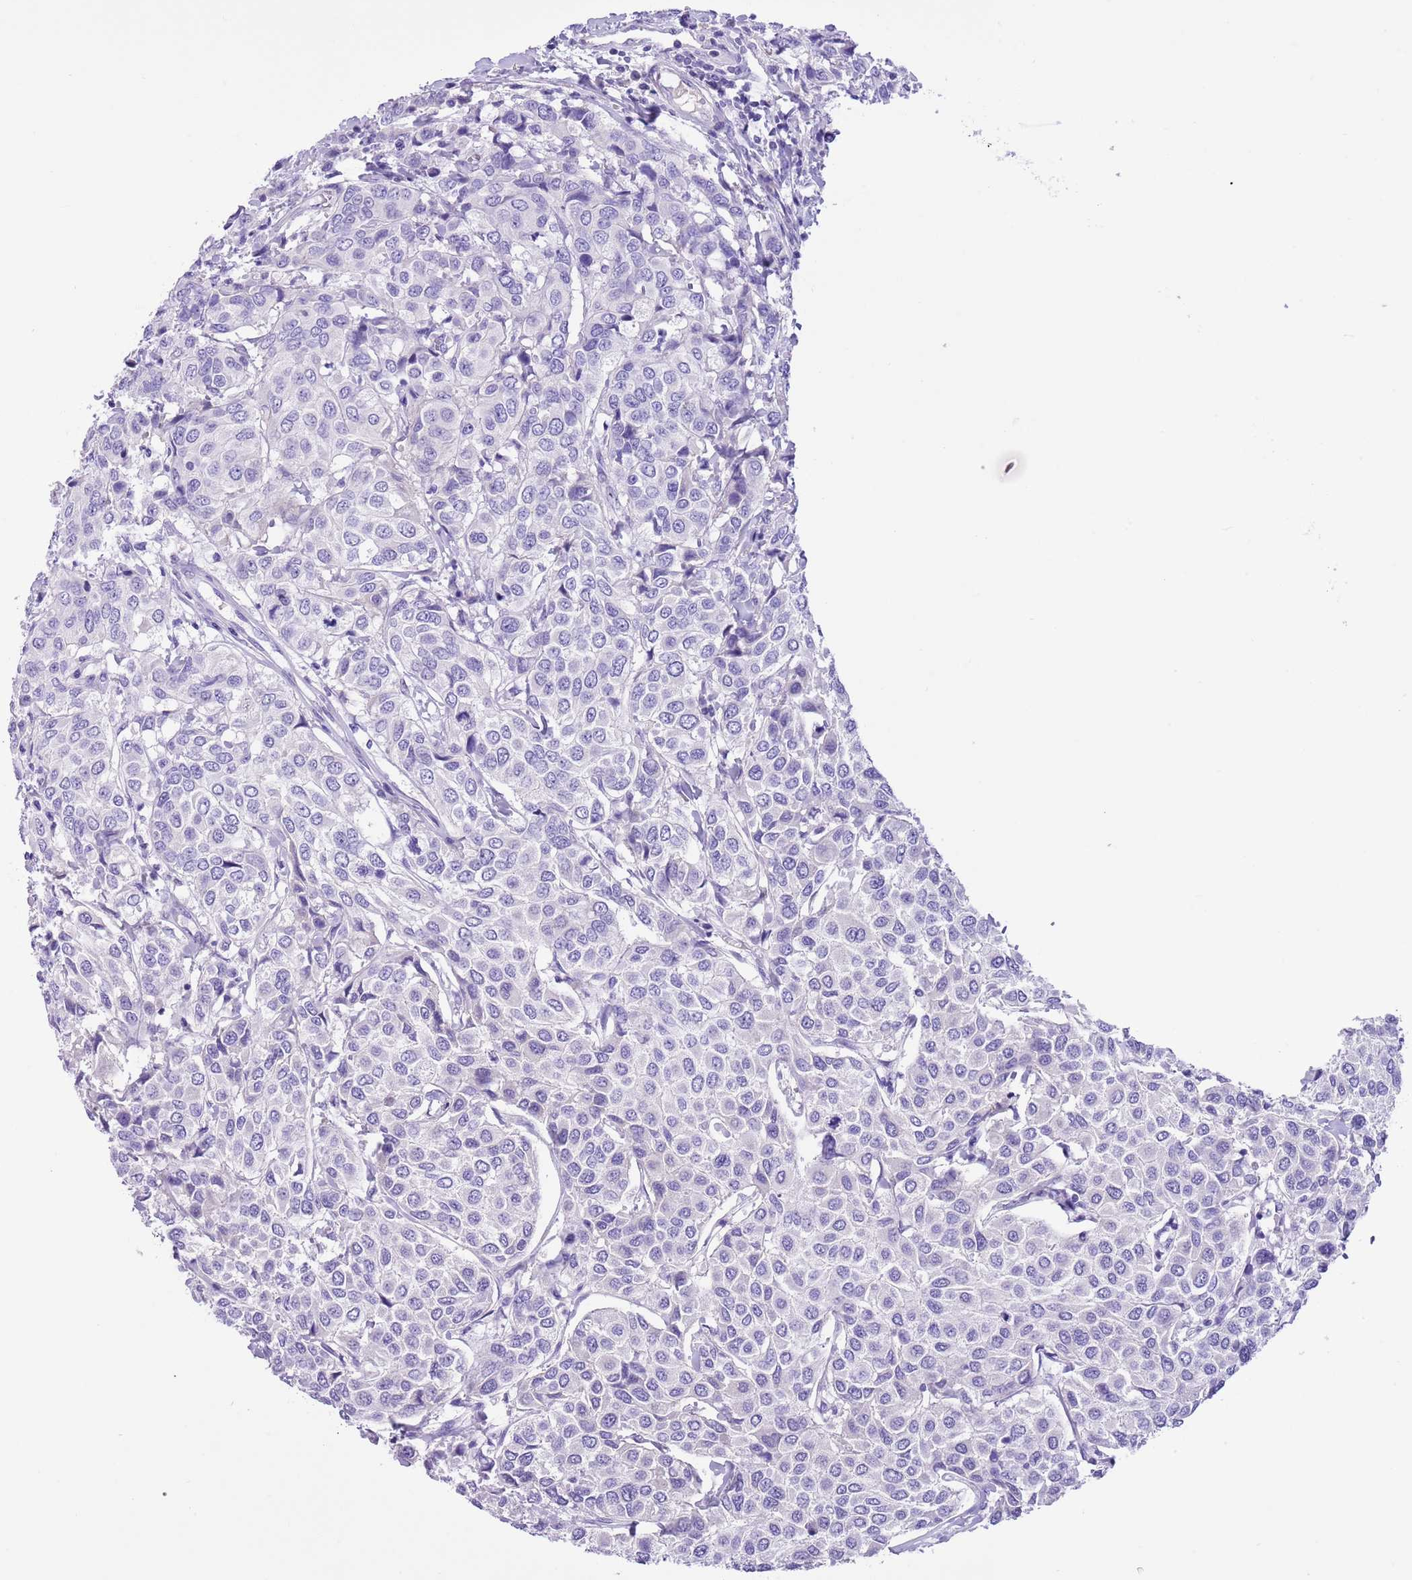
{"staining": {"intensity": "negative", "quantity": "none", "location": "none"}, "tissue": "breast cancer", "cell_type": "Tumor cells", "image_type": "cancer", "snomed": [{"axis": "morphology", "description": "Duct carcinoma"}, {"axis": "topography", "description": "Breast"}], "caption": "High power microscopy image of an immunohistochemistry (IHC) micrograph of breast cancer (intraductal carcinoma), revealing no significant staining in tumor cells. The staining is performed using DAB (3,3'-diaminobenzidine) brown chromogen with nuclei counter-stained in using hematoxylin.", "gene": "TBC1D10B", "patient": {"sex": "female", "age": 55}}